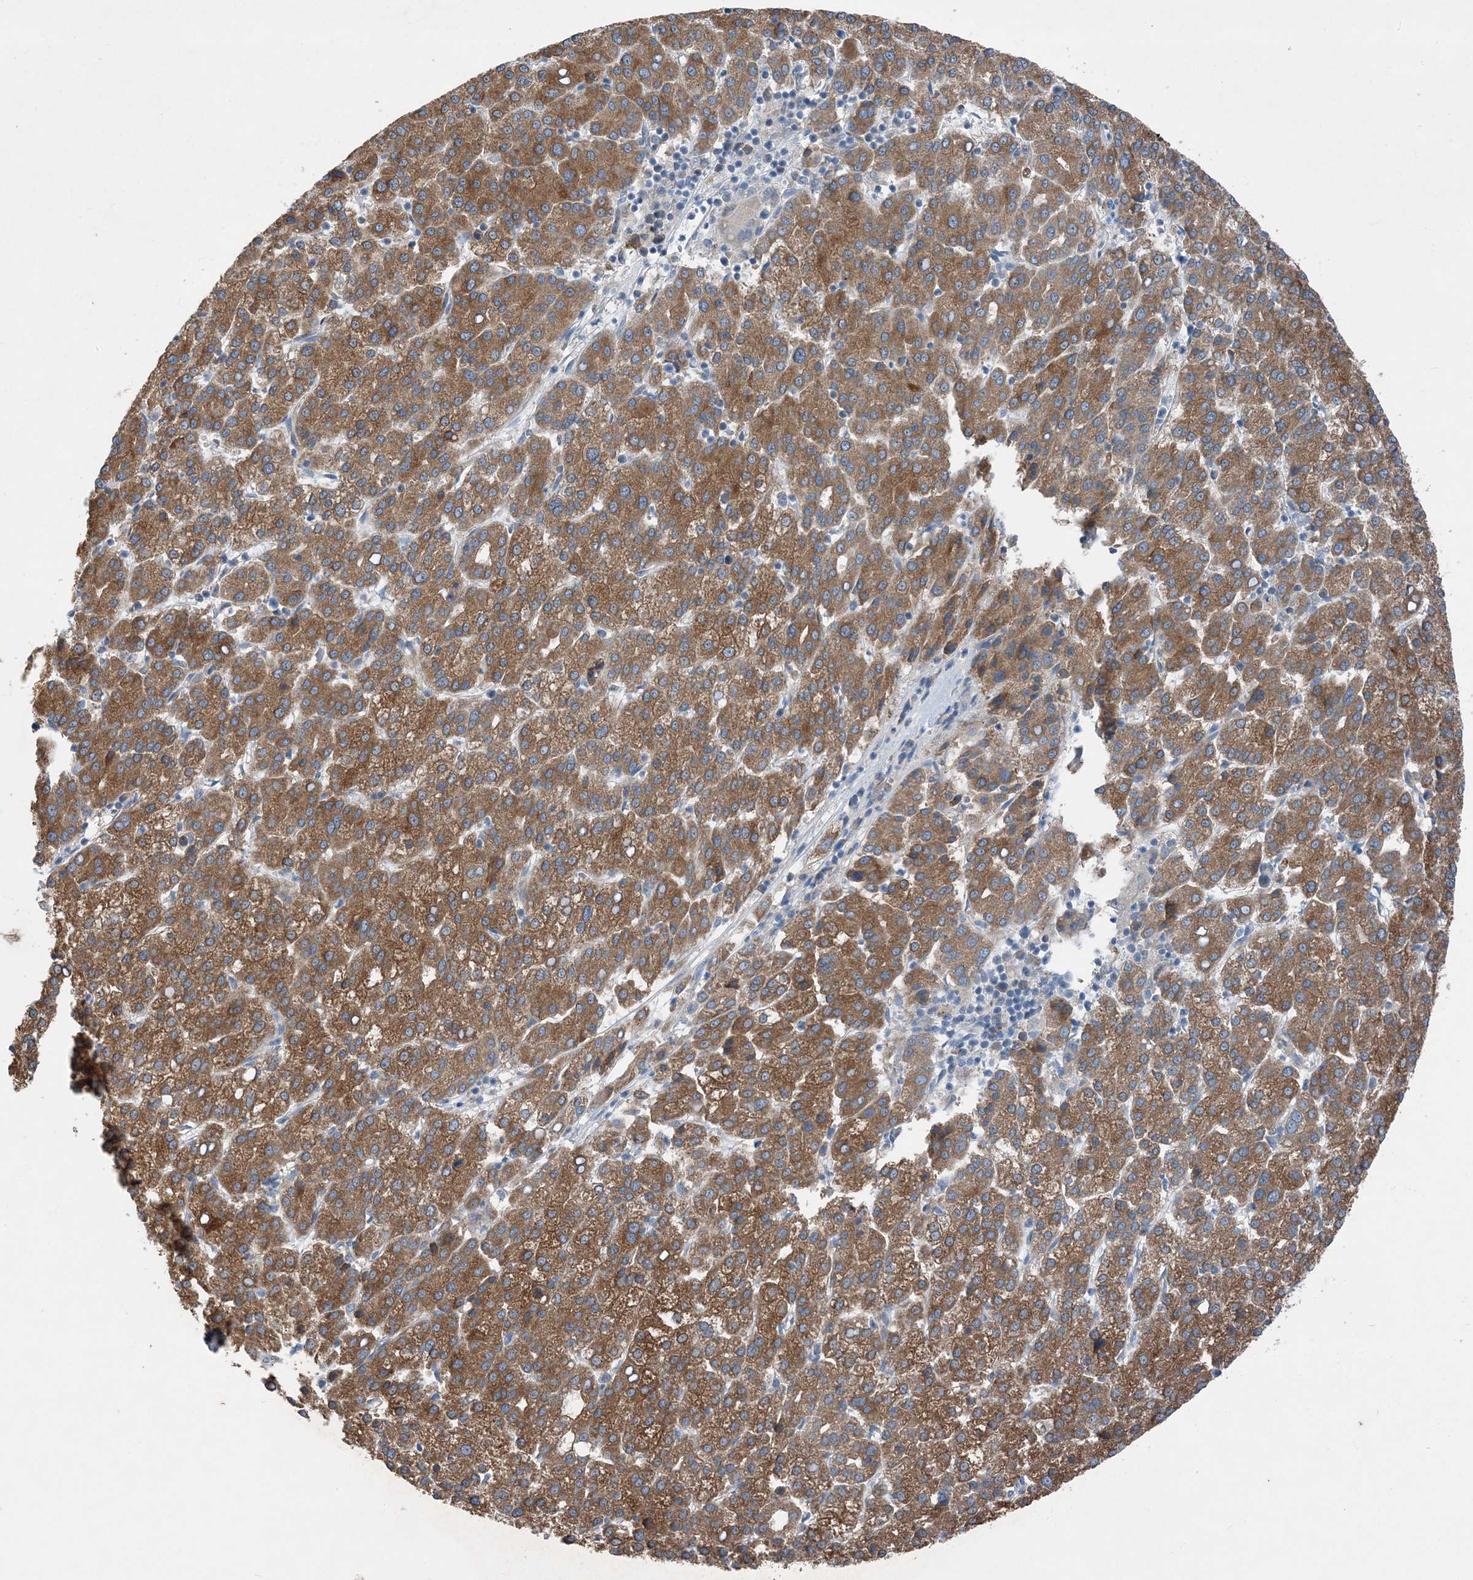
{"staining": {"intensity": "moderate", "quantity": ">75%", "location": "cytoplasmic/membranous"}, "tissue": "liver cancer", "cell_type": "Tumor cells", "image_type": "cancer", "snomed": [{"axis": "morphology", "description": "Carcinoma, Hepatocellular, NOS"}, {"axis": "topography", "description": "Liver"}], "caption": "Hepatocellular carcinoma (liver) tissue displays moderate cytoplasmic/membranous expression in approximately >75% of tumor cells", "gene": "DHX30", "patient": {"sex": "female", "age": 58}}